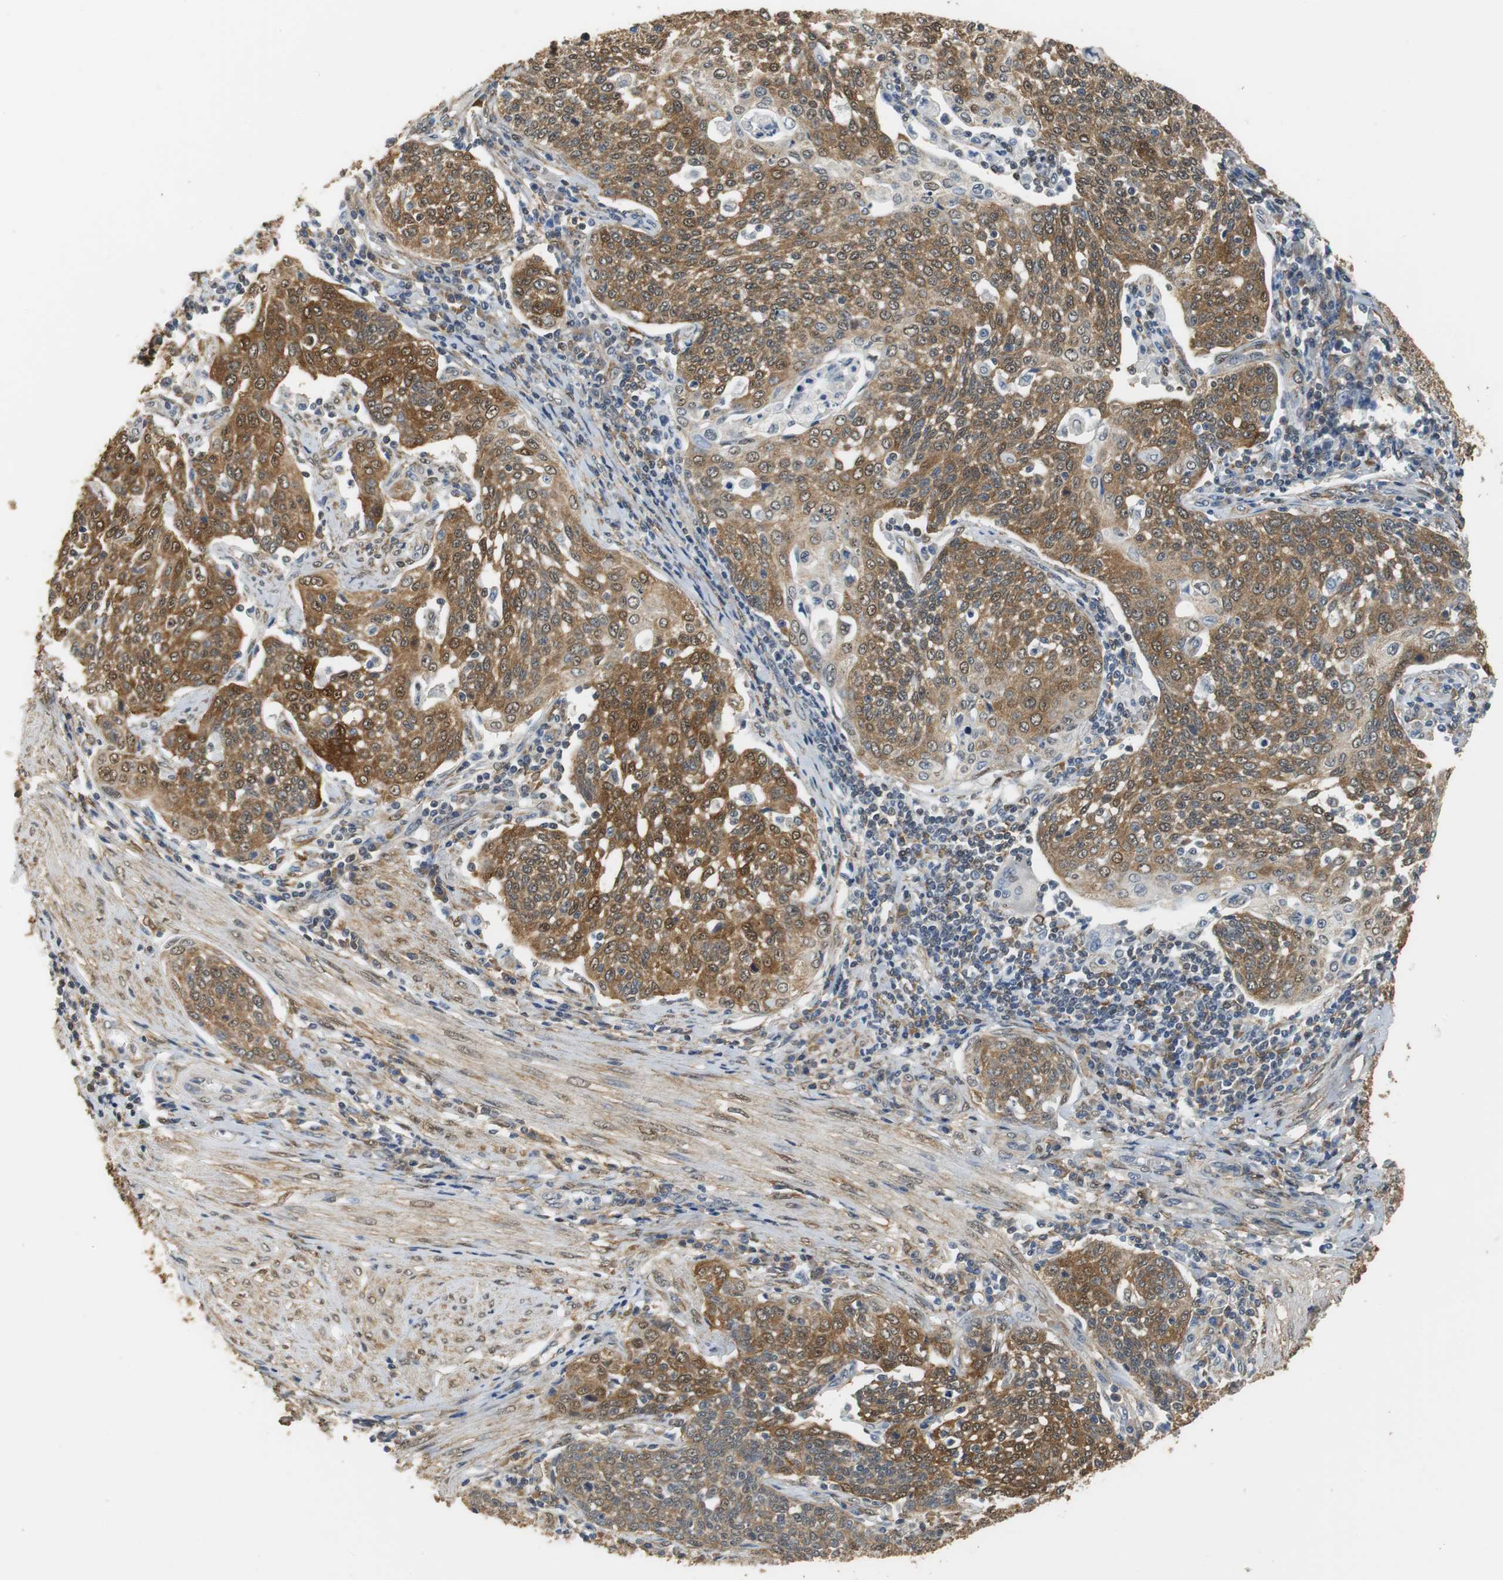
{"staining": {"intensity": "moderate", "quantity": ">75%", "location": "cytoplasmic/membranous,nuclear"}, "tissue": "cervical cancer", "cell_type": "Tumor cells", "image_type": "cancer", "snomed": [{"axis": "morphology", "description": "Squamous cell carcinoma, NOS"}, {"axis": "topography", "description": "Cervix"}], "caption": "A micrograph of cervical squamous cell carcinoma stained for a protein displays moderate cytoplasmic/membranous and nuclear brown staining in tumor cells.", "gene": "UBQLN2", "patient": {"sex": "female", "age": 34}}